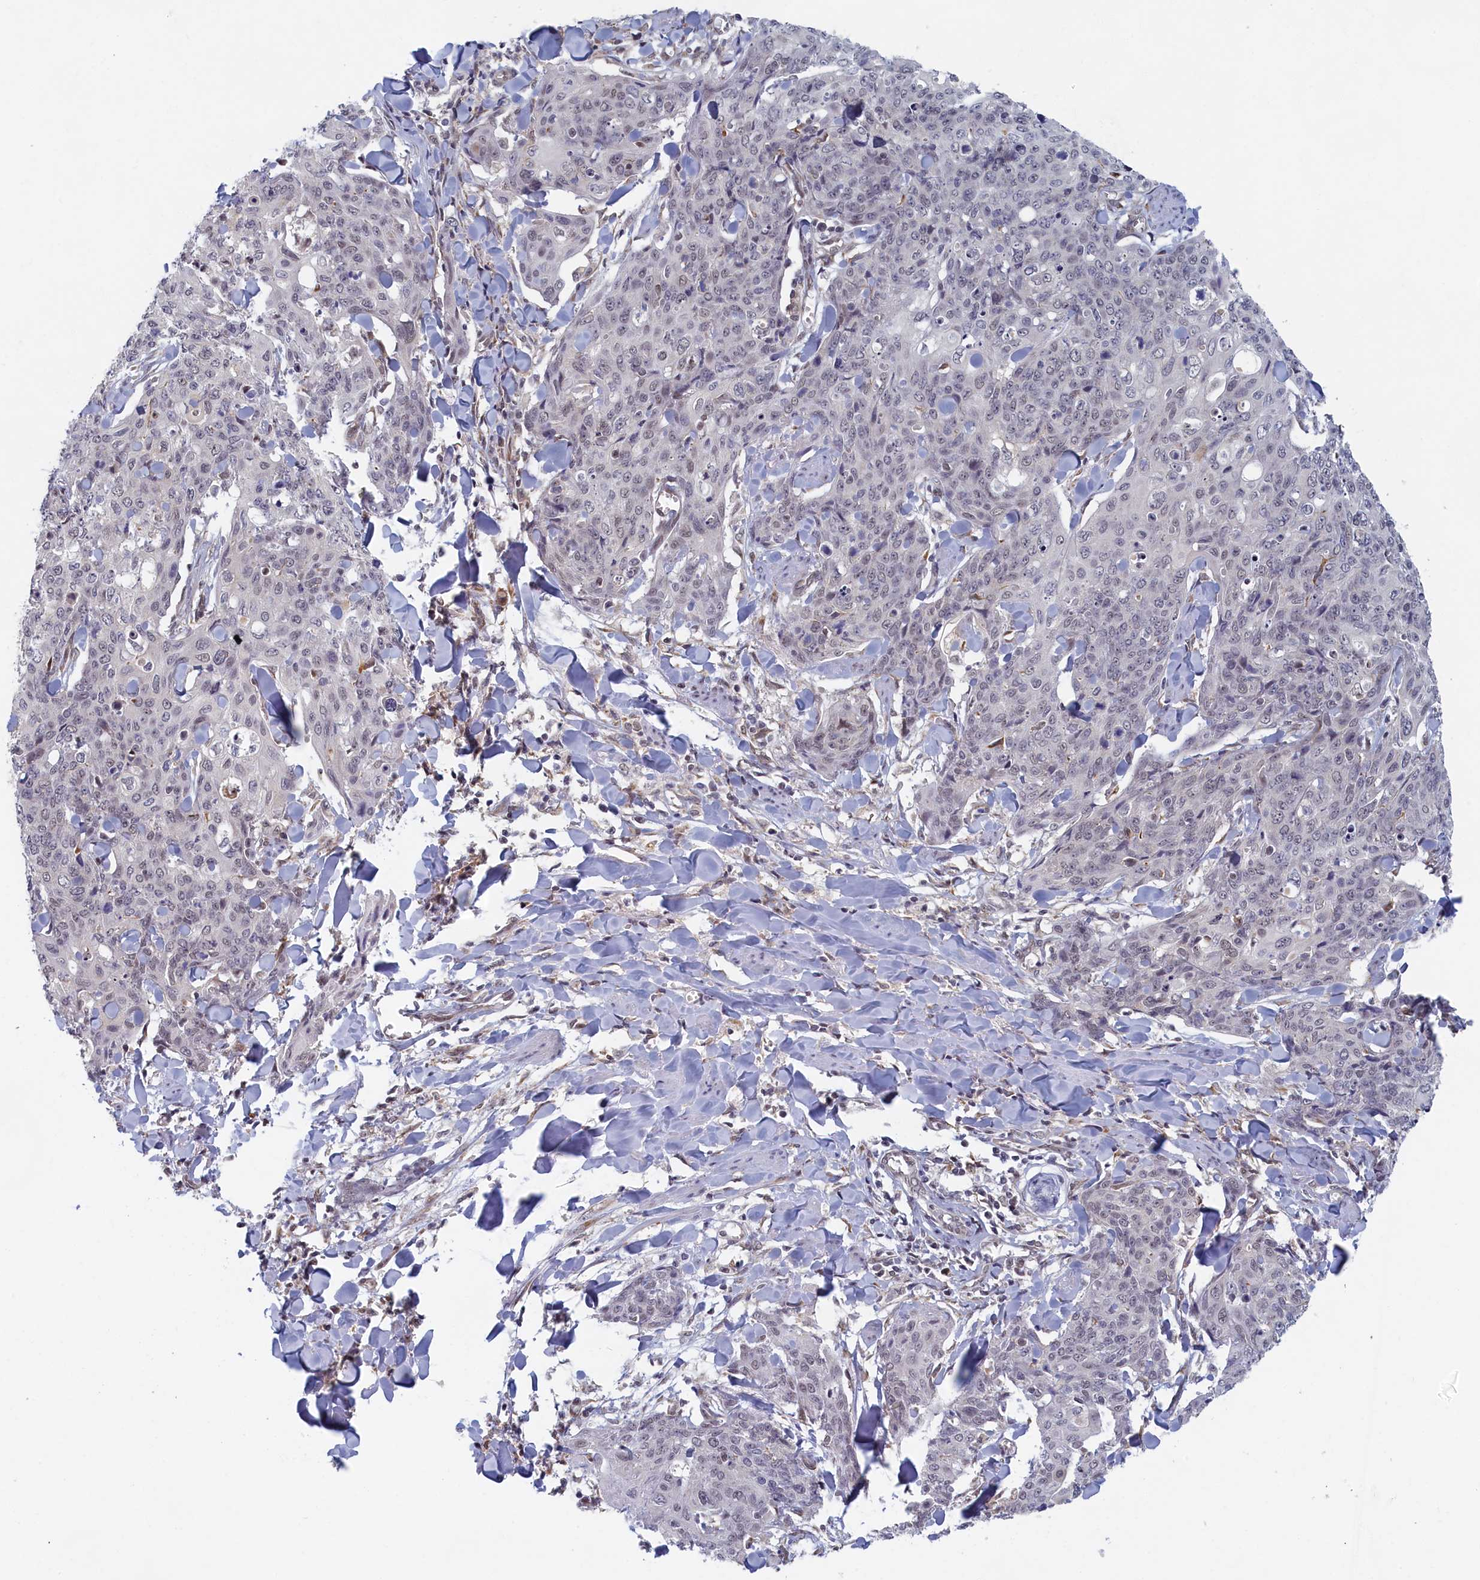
{"staining": {"intensity": "negative", "quantity": "none", "location": "none"}, "tissue": "skin cancer", "cell_type": "Tumor cells", "image_type": "cancer", "snomed": [{"axis": "morphology", "description": "Squamous cell carcinoma, NOS"}, {"axis": "topography", "description": "Skin"}, {"axis": "topography", "description": "Vulva"}], "caption": "The histopathology image shows no significant positivity in tumor cells of squamous cell carcinoma (skin).", "gene": "DNAJC17", "patient": {"sex": "female", "age": 85}}